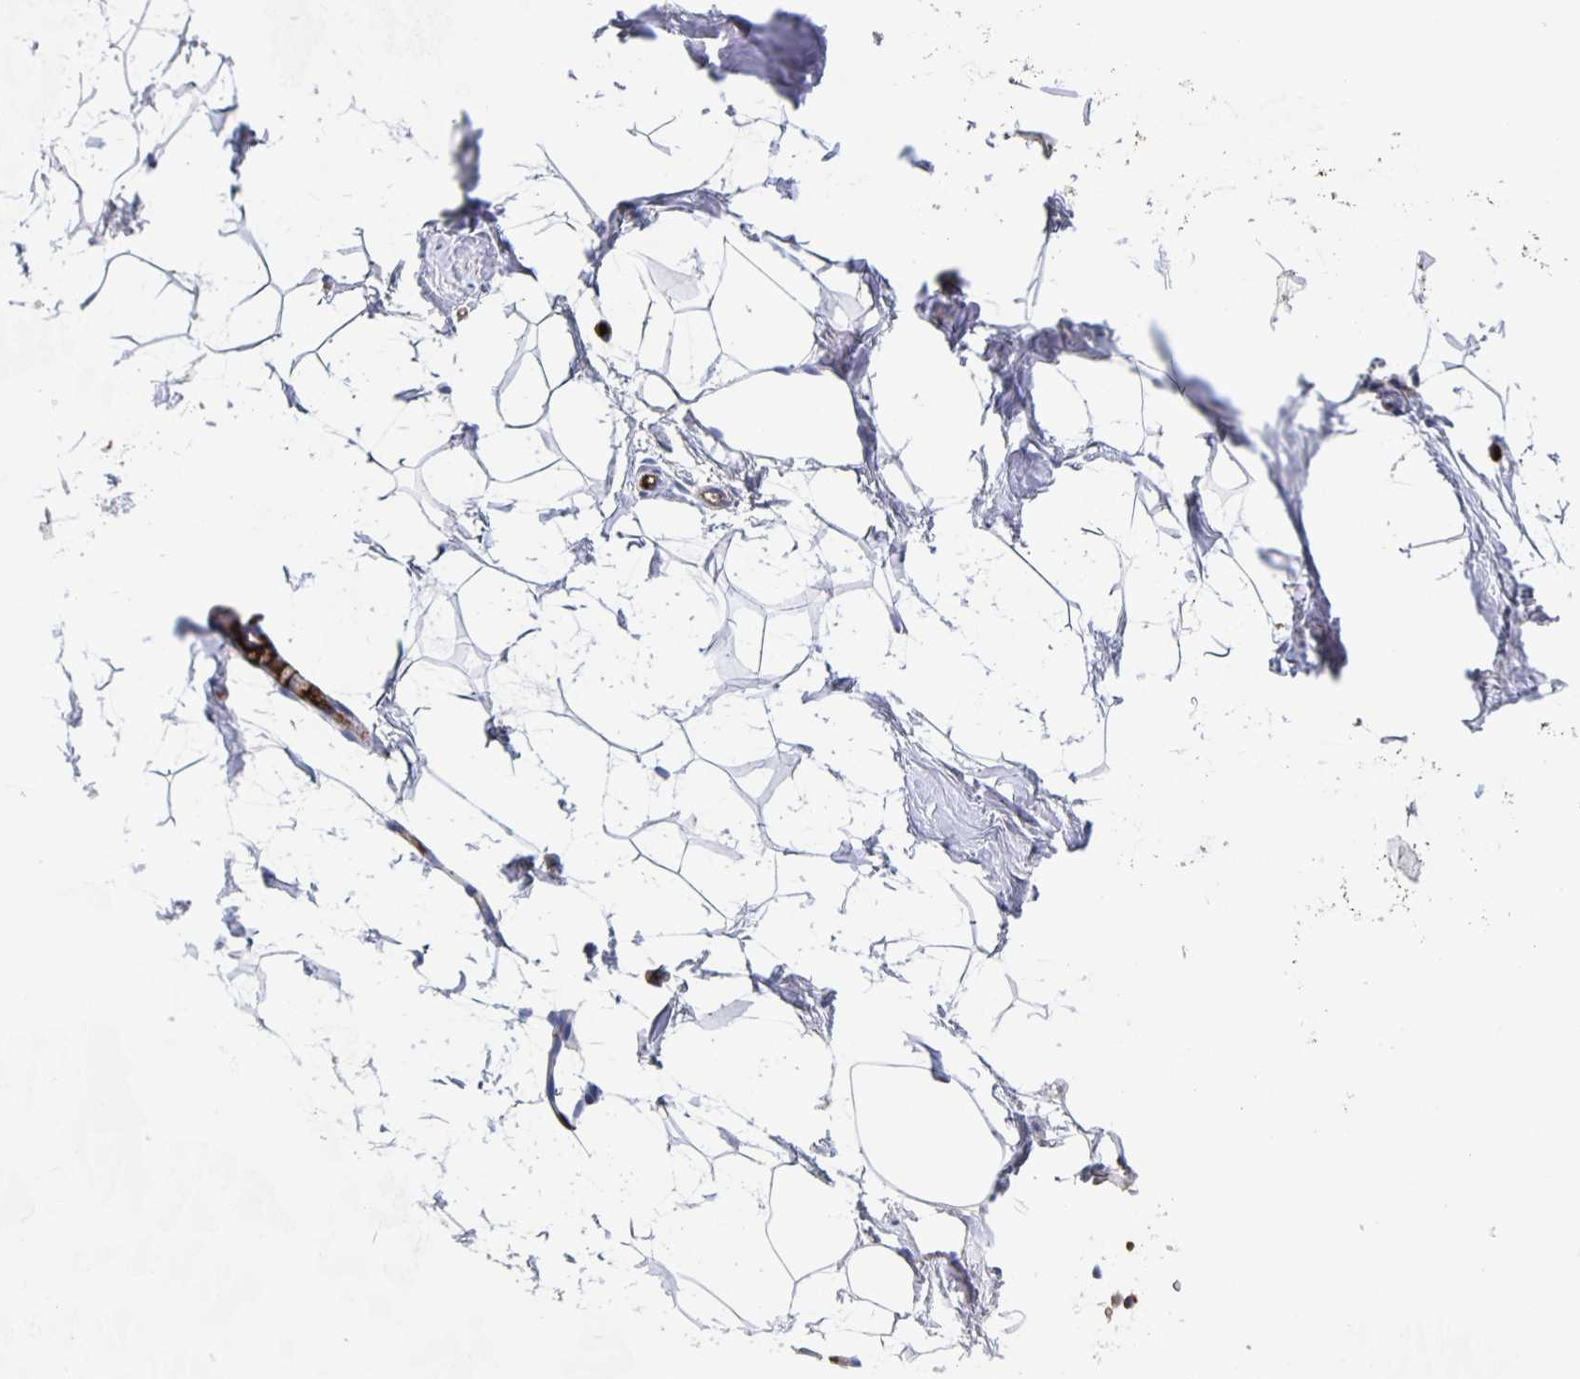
{"staining": {"intensity": "negative", "quantity": "none", "location": "none"}, "tissue": "breast", "cell_type": "Adipocytes", "image_type": "normal", "snomed": [{"axis": "morphology", "description": "Normal tissue, NOS"}, {"axis": "topography", "description": "Breast"}], "caption": "Protein analysis of normal breast reveals no significant expression in adipocytes. (IHC, brightfield microscopy, high magnification).", "gene": "FGA", "patient": {"sex": "female", "age": 32}}